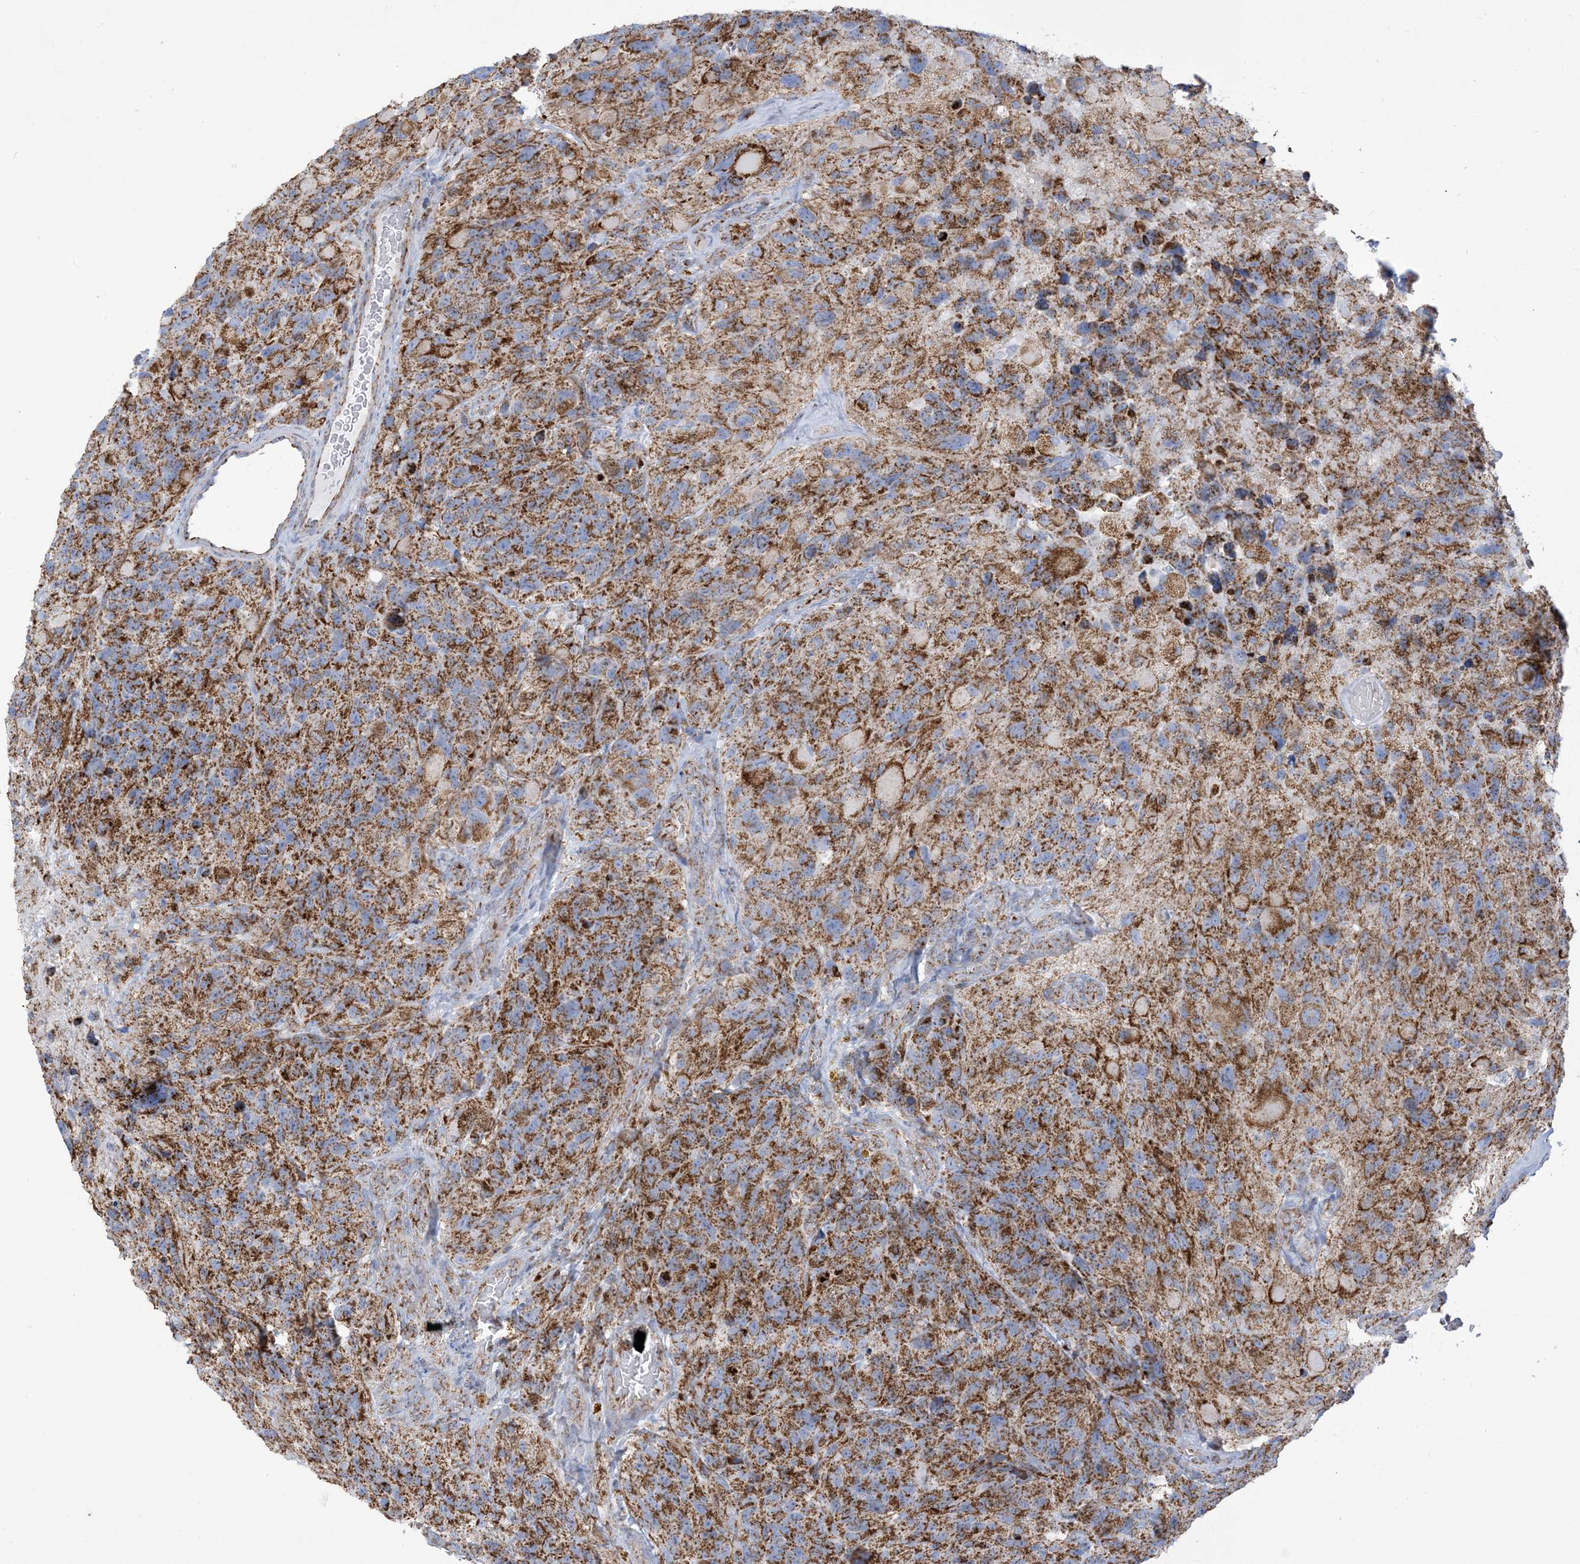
{"staining": {"intensity": "moderate", "quantity": ">75%", "location": "cytoplasmic/membranous"}, "tissue": "glioma", "cell_type": "Tumor cells", "image_type": "cancer", "snomed": [{"axis": "morphology", "description": "Glioma, malignant, High grade"}, {"axis": "topography", "description": "Brain"}], "caption": "Tumor cells reveal medium levels of moderate cytoplasmic/membranous positivity in approximately >75% of cells in human glioma.", "gene": "SAMM50", "patient": {"sex": "male", "age": 69}}